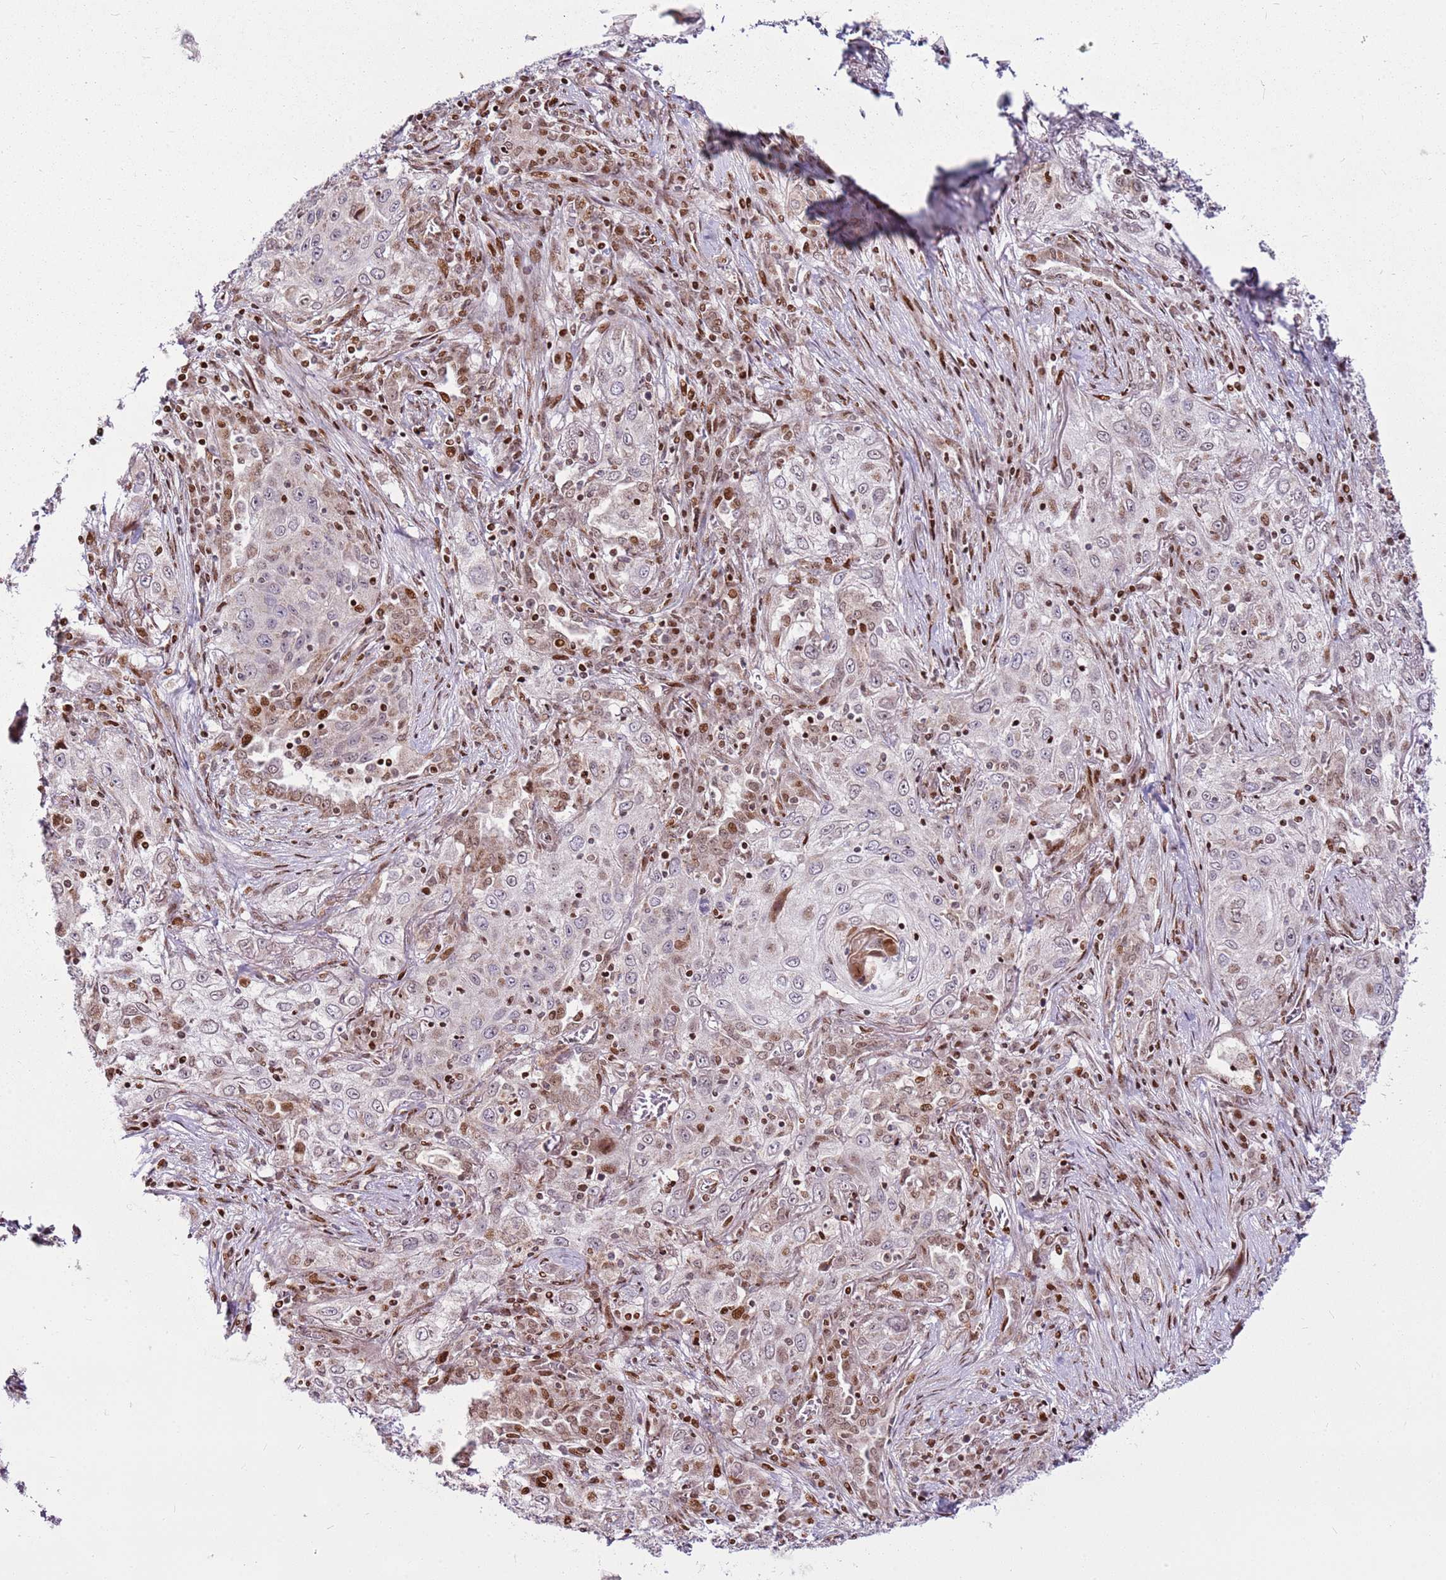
{"staining": {"intensity": "weak", "quantity": "<25%", "location": "cytoplasmic/membranous,nuclear"}, "tissue": "lung cancer", "cell_type": "Tumor cells", "image_type": "cancer", "snomed": [{"axis": "morphology", "description": "Squamous cell carcinoma, NOS"}, {"axis": "topography", "description": "Lung"}], "caption": "Immunohistochemical staining of human squamous cell carcinoma (lung) demonstrates no significant expression in tumor cells.", "gene": "PCTP", "patient": {"sex": "female", "age": 69}}